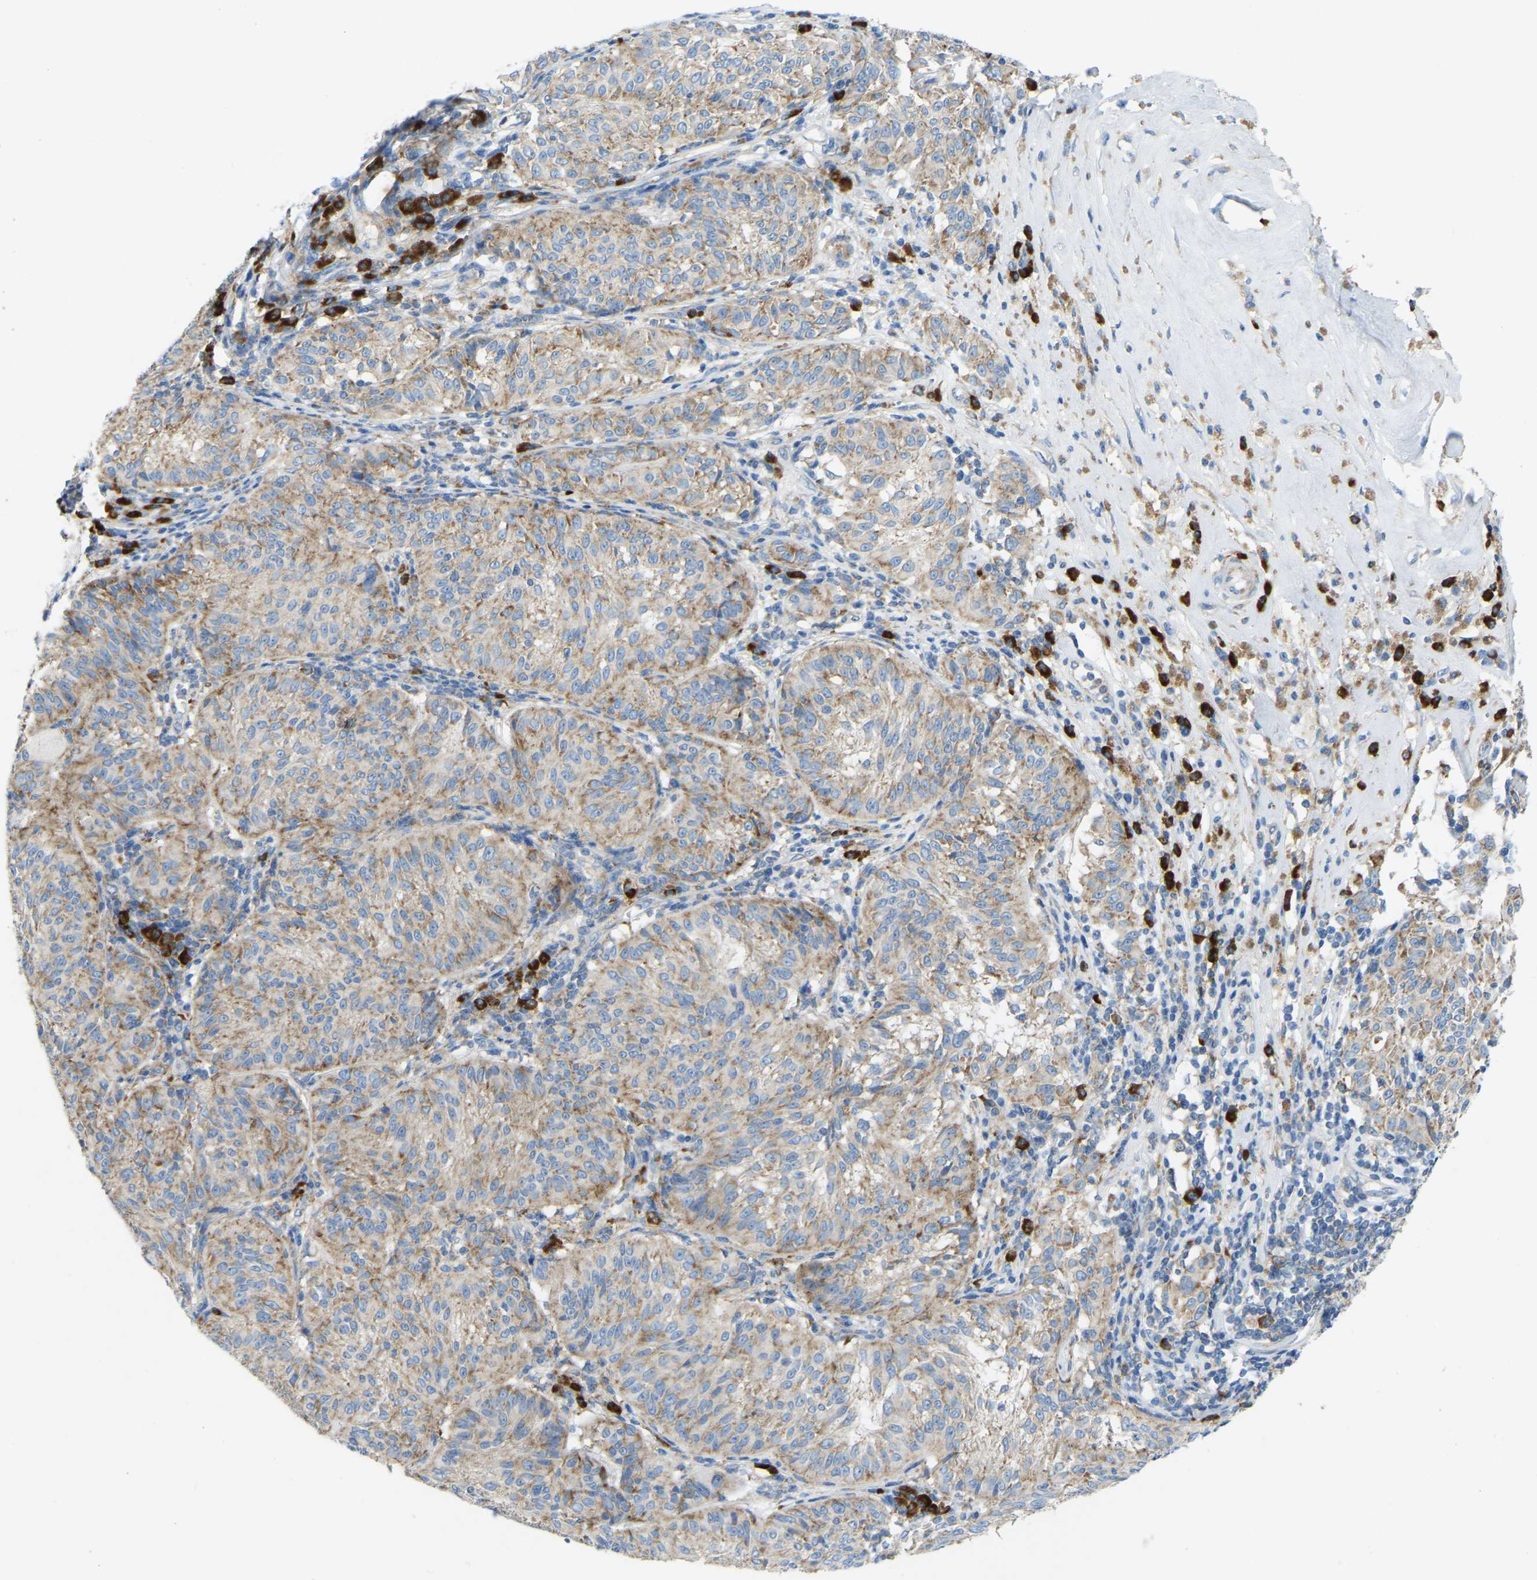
{"staining": {"intensity": "weak", "quantity": ">75%", "location": "cytoplasmic/membranous"}, "tissue": "melanoma", "cell_type": "Tumor cells", "image_type": "cancer", "snomed": [{"axis": "morphology", "description": "Malignant melanoma, NOS"}, {"axis": "topography", "description": "Skin"}], "caption": "Melanoma stained for a protein (brown) shows weak cytoplasmic/membranous positive expression in about >75% of tumor cells.", "gene": "SND1", "patient": {"sex": "female", "age": 72}}